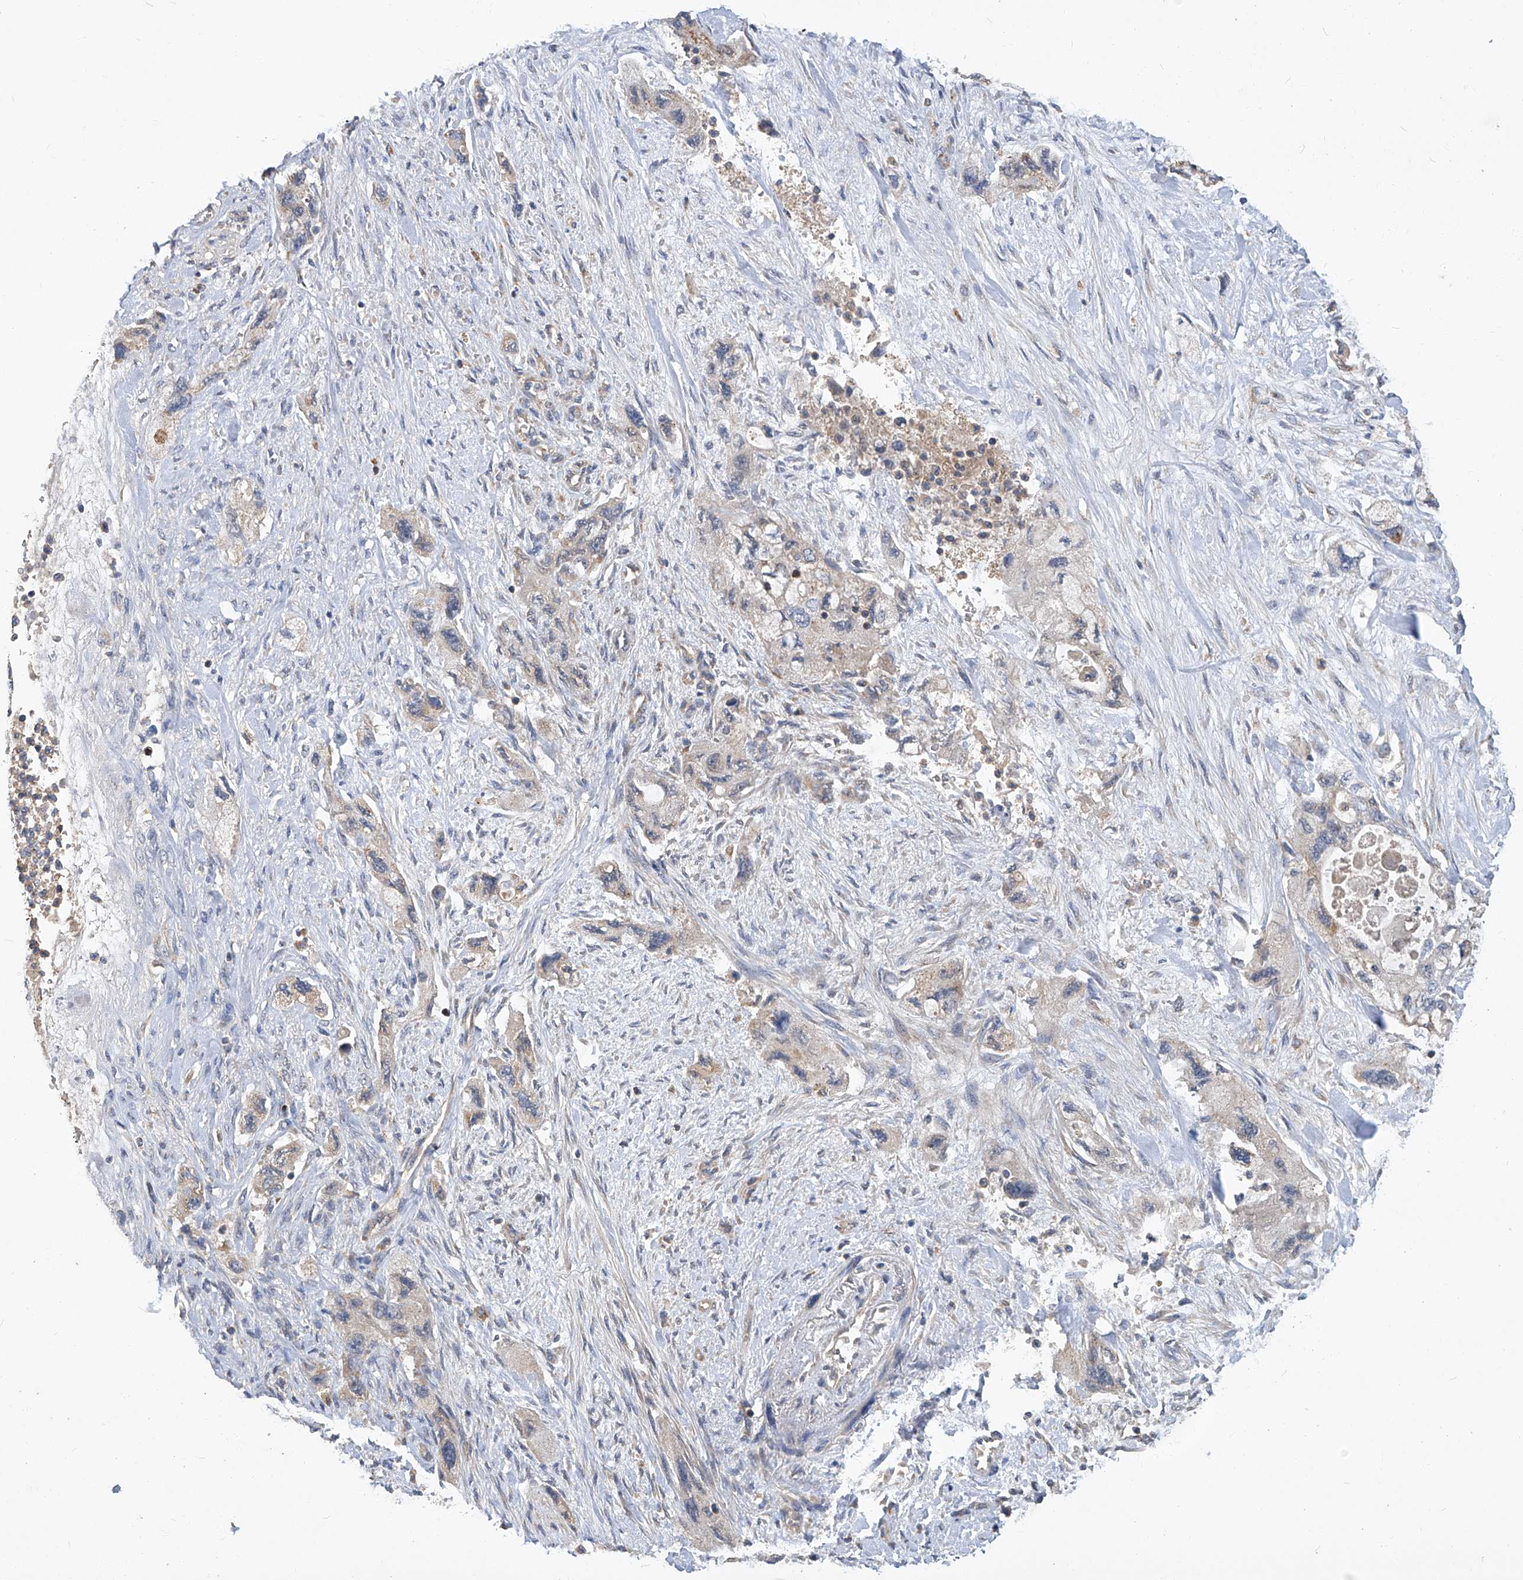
{"staining": {"intensity": "weak", "quantity": "<25%", "location": "cytoplasmic/membranous"}, "tissue": "pancreatic cancer", "cell_type": "Tumor cells", "image_type": "cancer", "snomed": [{"axis": "morphology", "description": "Adenocarcinoma, NOS"}, {"axis": "topography", "description": "Pancreas"}], "caption": "This is an IHC image of human pancreatic cancer (adenocarcinoma). There is no staining in tumor cells.", "gene": "TNFRSF13B", "patient": {"sex": "female", "age": 73}}